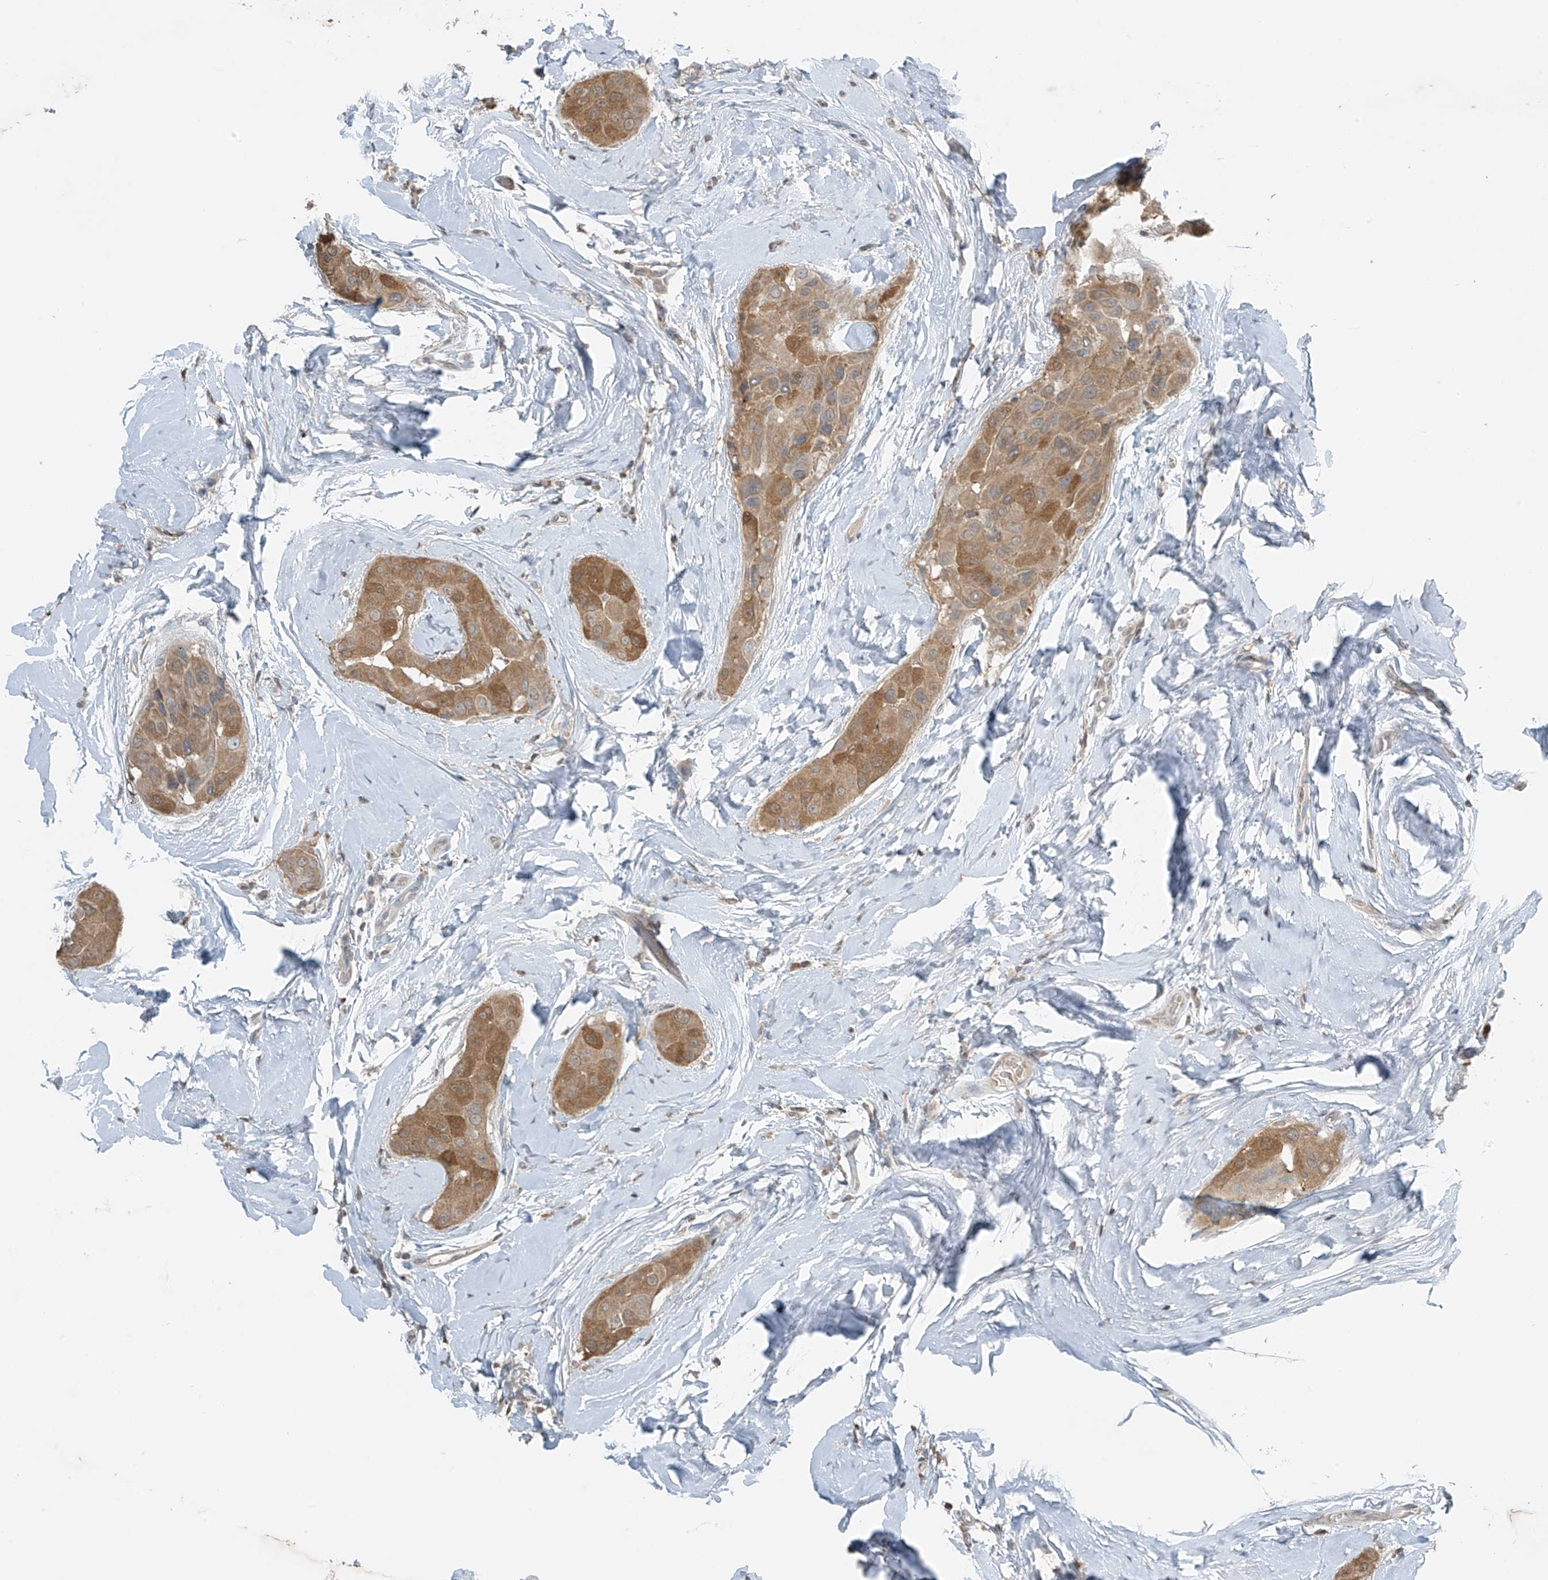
{"staining": {"intensity": "moderate", "quantity": ">75%", "location": "cytoplasmic/membranous"}, "tissue": "thyroid cancer", "cell_type": "Tumor cells", "image_type": "cancer", "snomed": [{"axis": "morphology", "description": "Papillary adenocarcinoma, NOS"}, {"axis": "topography", "description": "Thyroid gland"}], "caption": "Immunohistochemistry micrograph of thyroid cancer stained for a protein (brown), which shows medium levels of moderate cytoplasmic/membranous staining in about >75% of tumor cells.", "gene": "HOXA11", "patient": {"sex": "male", "age": 33}}